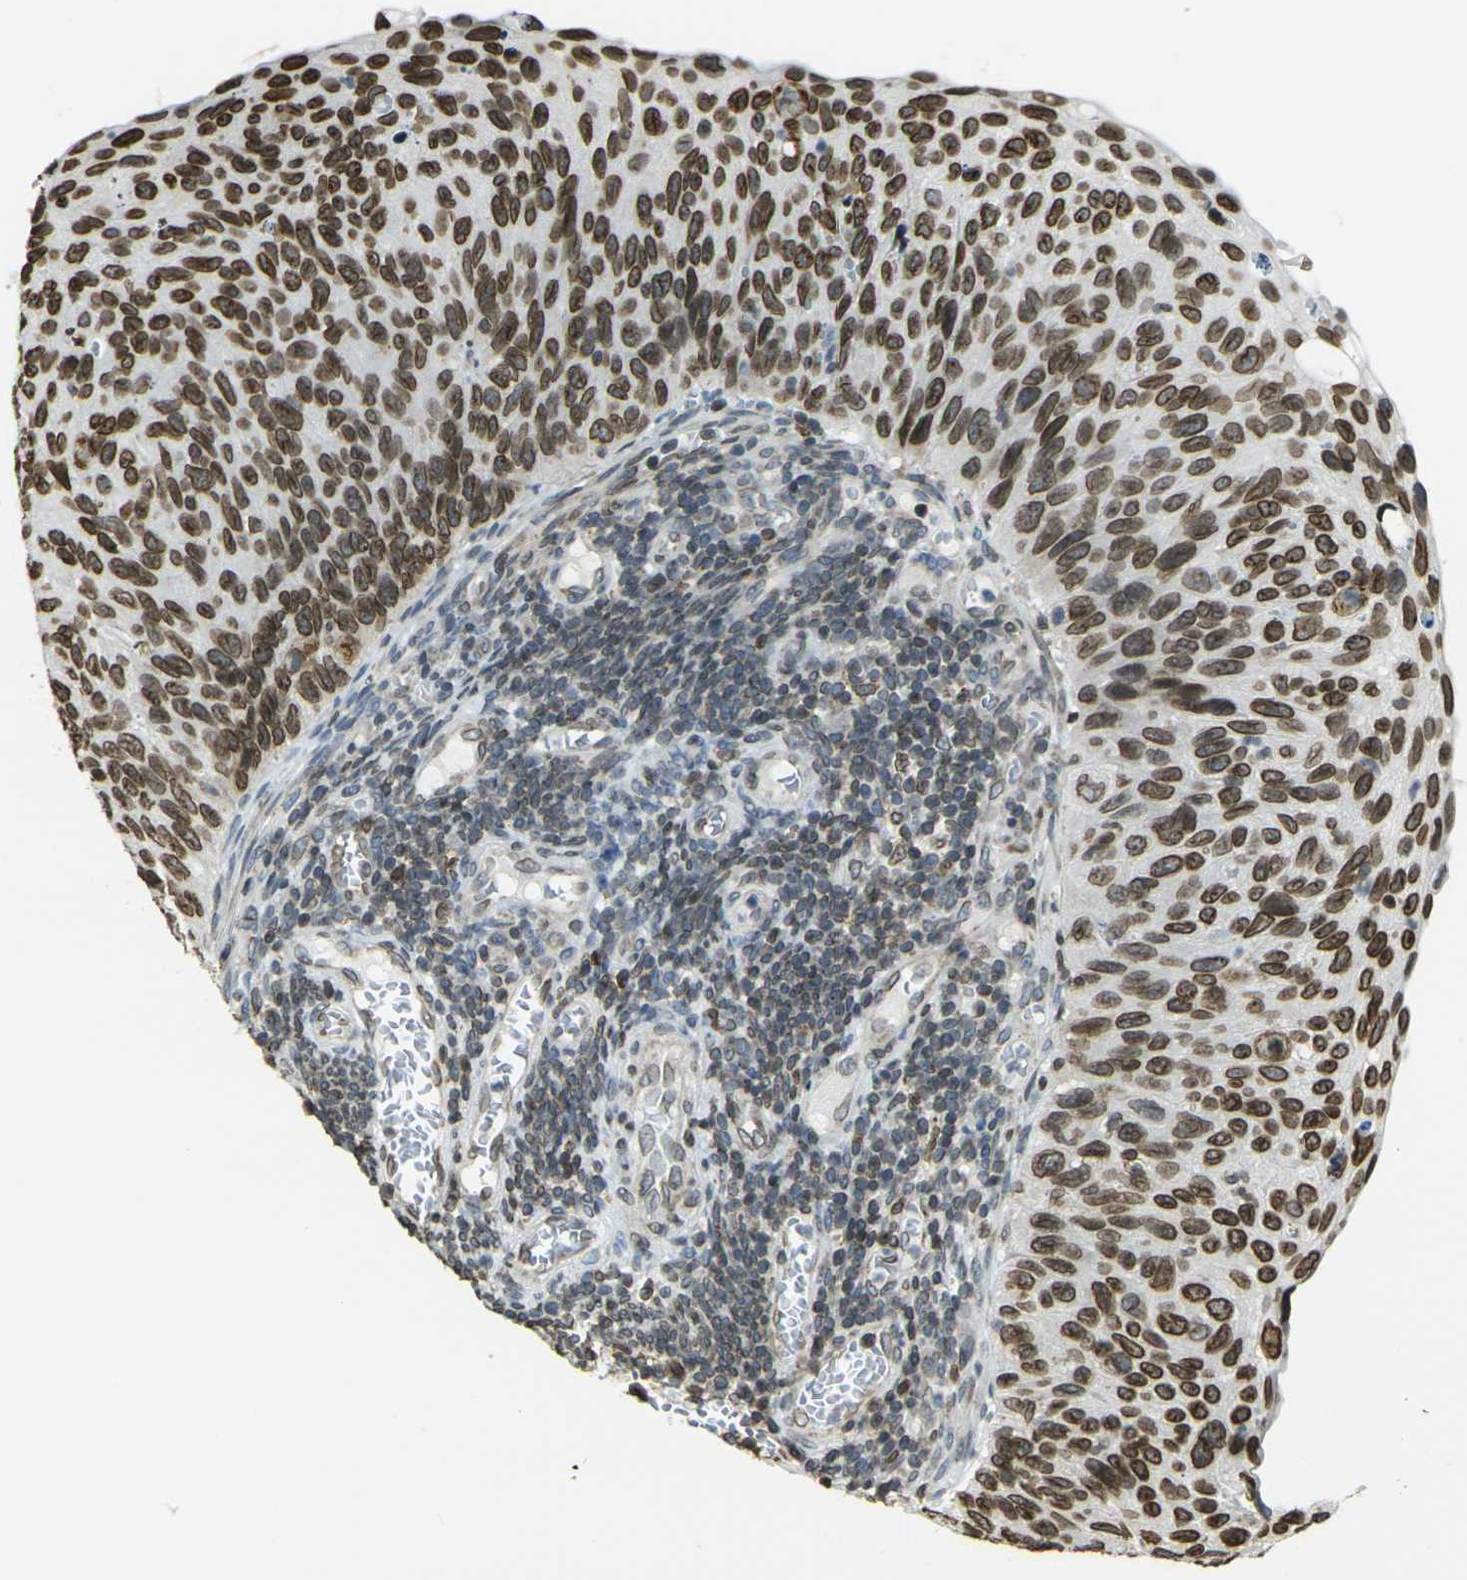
{"staining": {"intensity": "strong", "quantity": ">75%", "location": "cytoplasmic/membranous,nuclear"}, "tissue": "cervical cancer", "cell_type": "Tumor cells", "image_type": "cancer", "snomed": [{"axis": "morphology", "description": "Squamous cell carcinoma, NOS"}, {"axis": "topography", "description": "Cervix"}], "caption": "Cervical squamous cell carcinoma was stained to show a protein in brown. There is high levels of strong cytoplasmic/membranous and nuclear staining in approximately >75% of tumor cells.", "gene": "BRDT", "patient": {"sex": "female", "age": 70}}